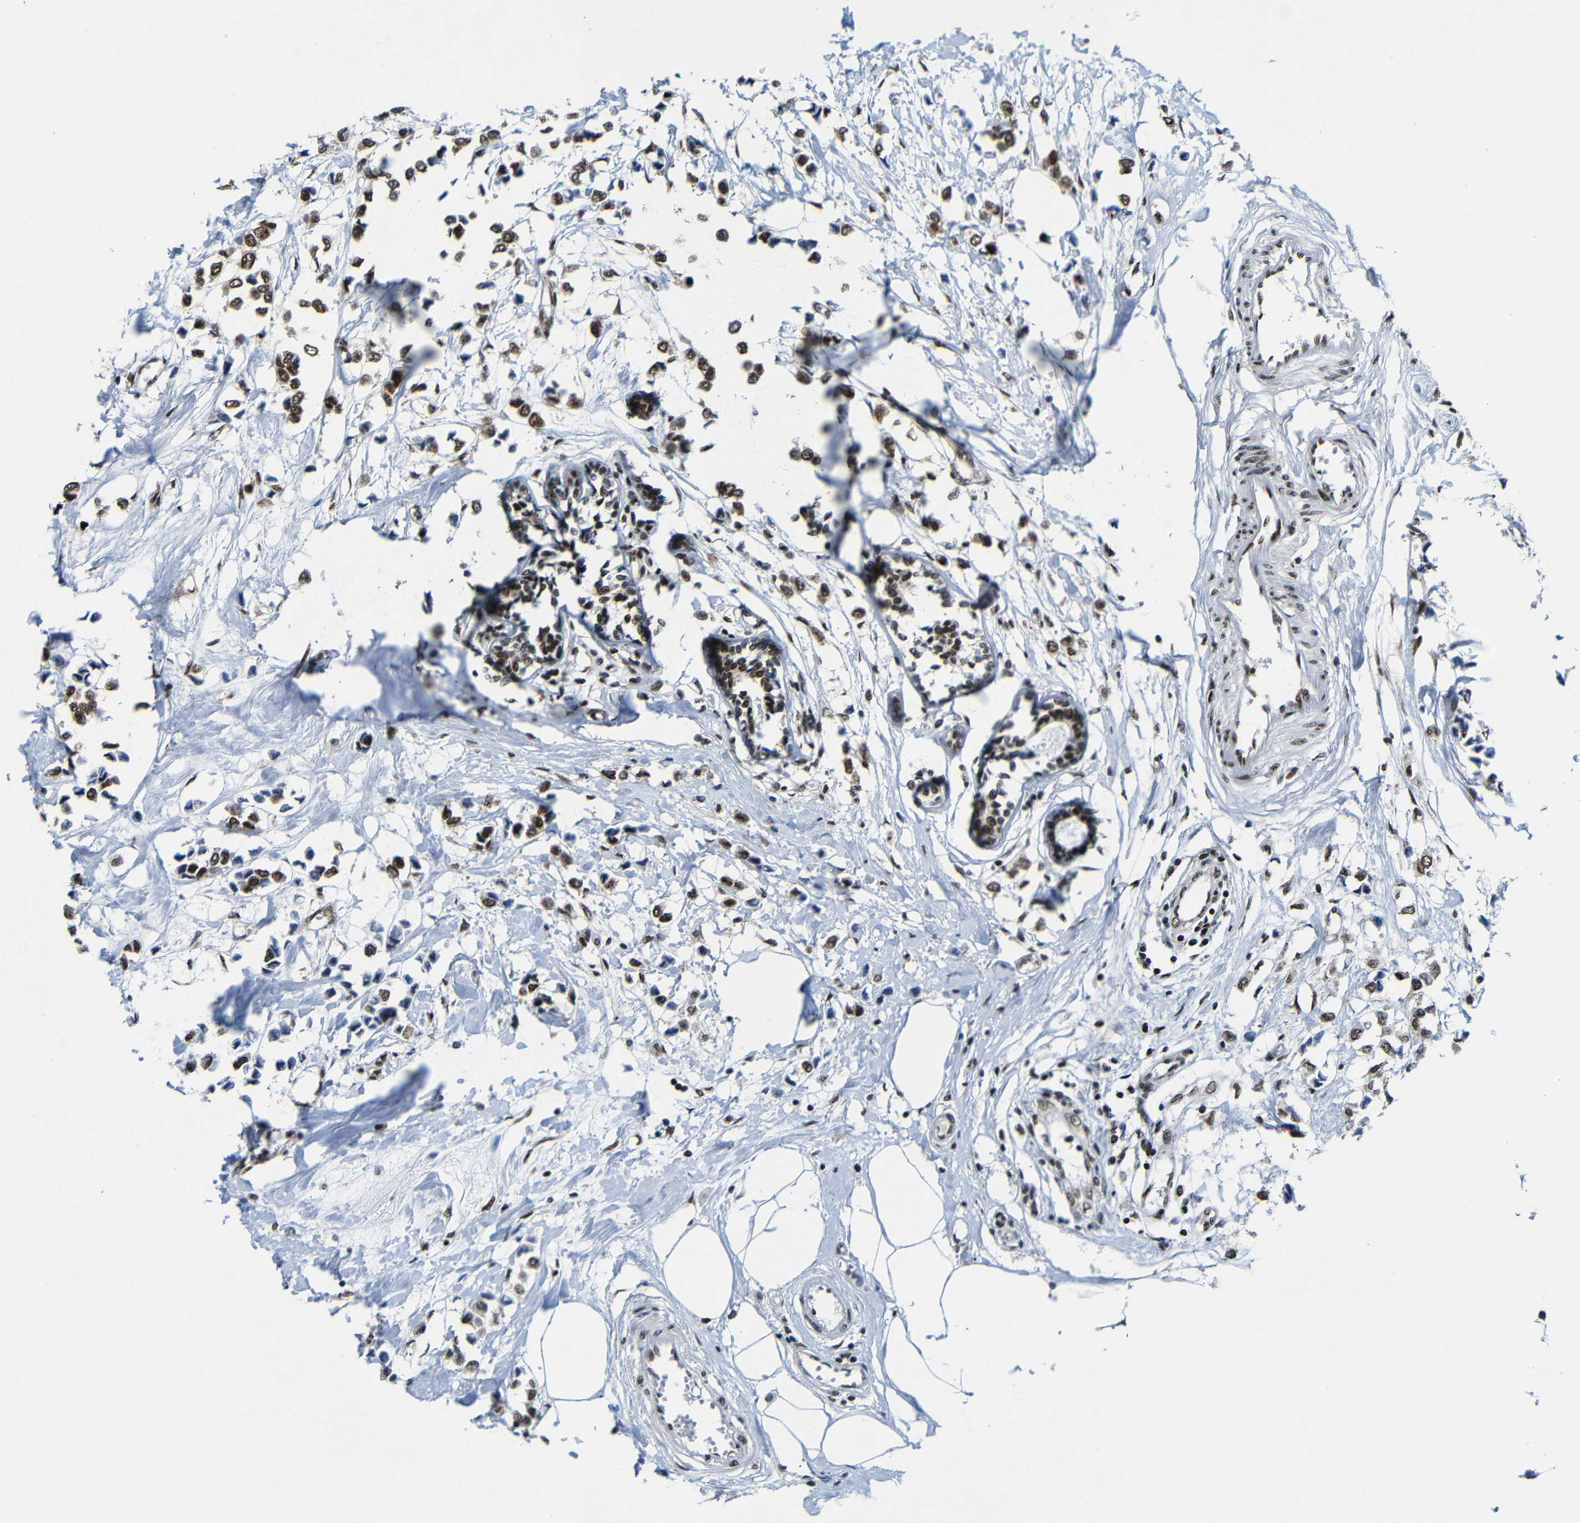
{"staining": {"intensity": "moderate", "quantity": ">75%", "location": "nuclear"}, "tissue": "breast cancer", "cell_type": "Tumor cells", "image_type": "cancer", "snomed": [{"axis": "morphology", "description": "Lobular carcinoma"}, {"axis": "topography", "description": "Breast"}], "caption": "A photomicrograph of human breast cancer stained for a protein displays moderate nuclear brown staining in tumor cells. The staining was performed using DAB, with brown indicating positive protein expression. Nuclei are stained blue with hematoxylin.", "gene": "PTBP1", "patient": {"sex": "female", "age": 51}}